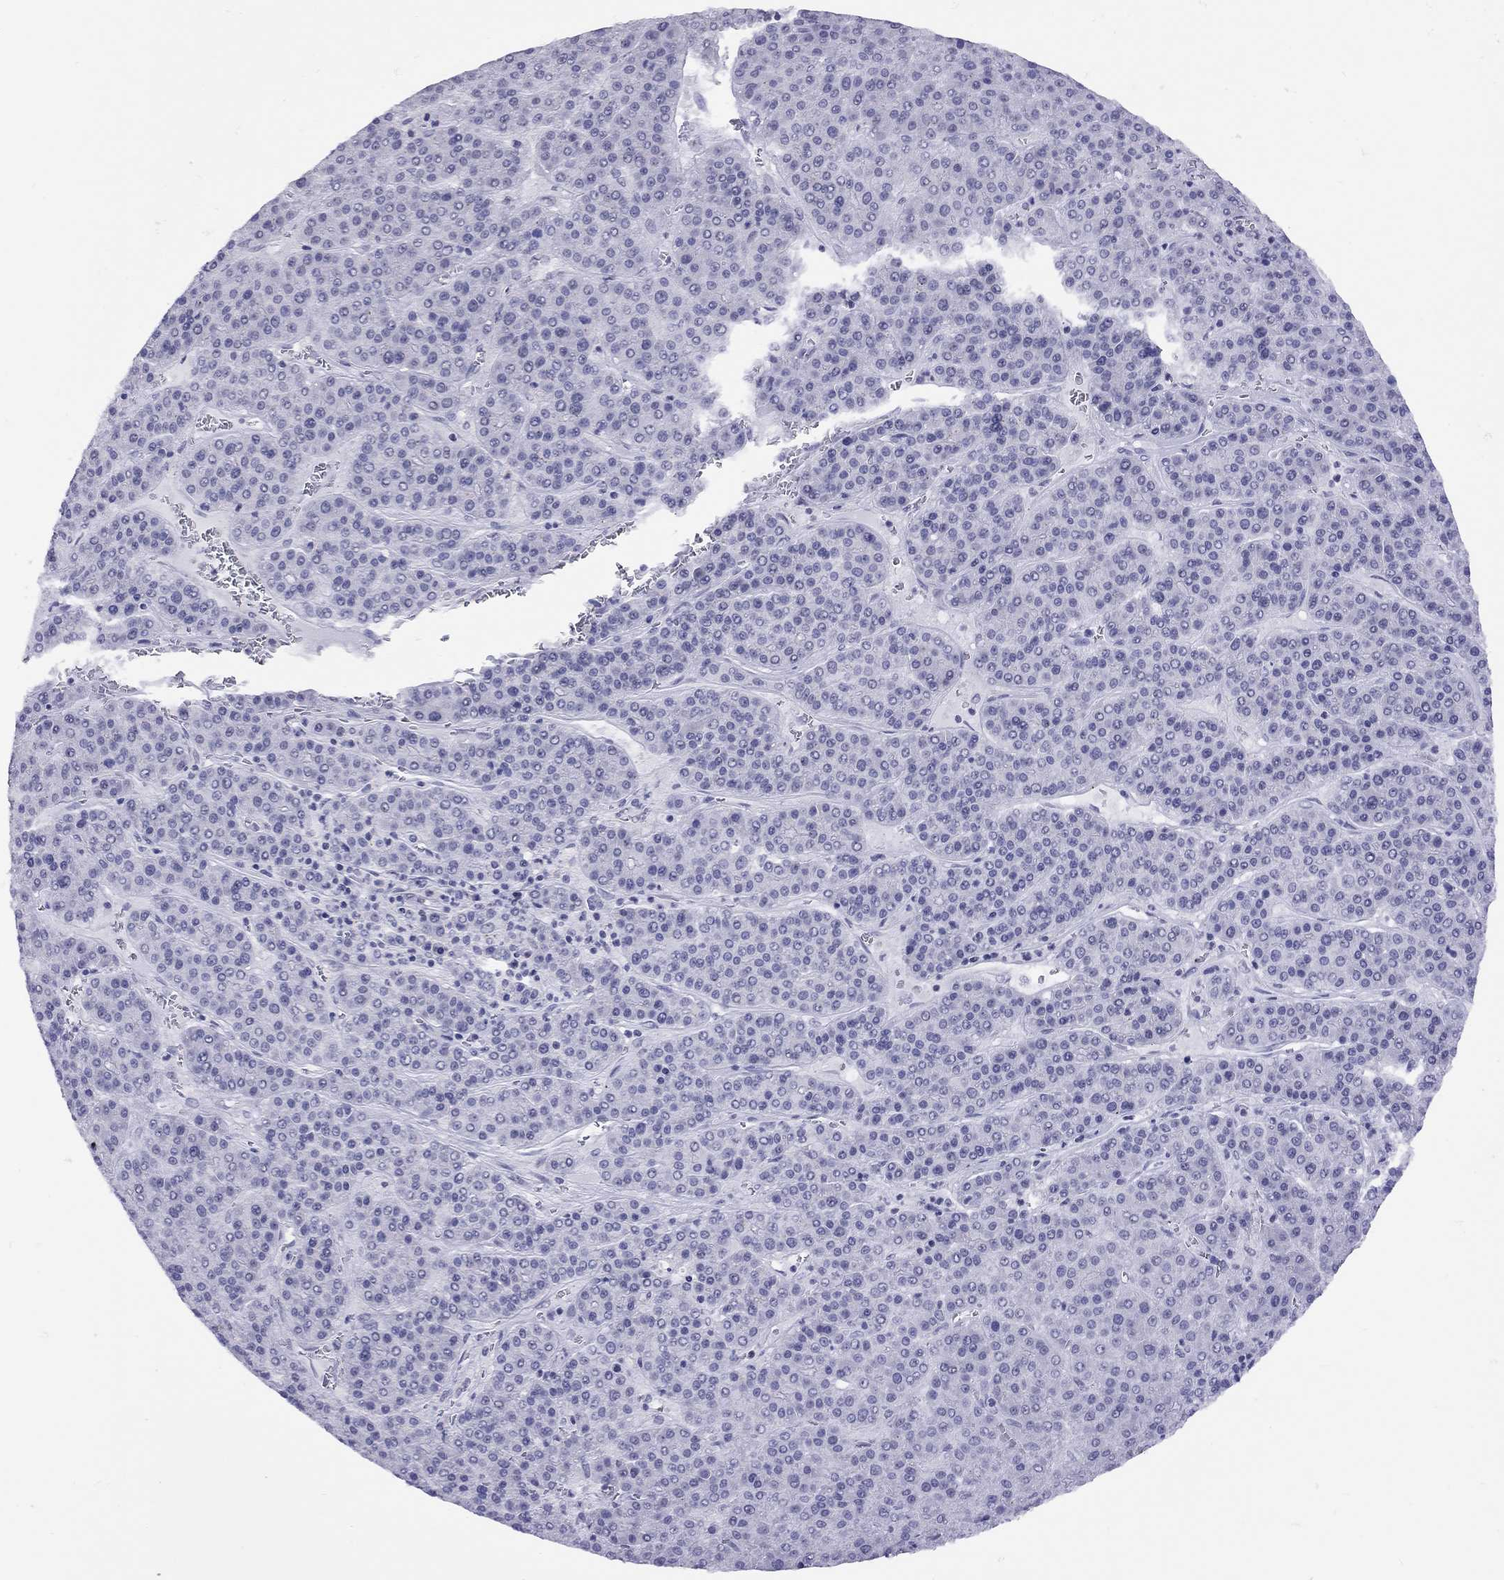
{"staining": {"intensity": "negative", "quantity": "none", "location": "none"}, "tissue": "liver cancer", "cell_type": "Tumor cells", "image_type": "cancer", "snomed": [{"axis": "morphology", "description": "Carcinoma, Hepatocellular, NOS"}, {"axis": "topography", "description": "Liver"}], "caption": "High power microscopy micrograph of an IHC photomicrograph of liver hepatocellular carcinoma, revealing no significant staining in tumor cells.", "gene": "LYAR", "patient": {"sex": "female", "age": 58}}